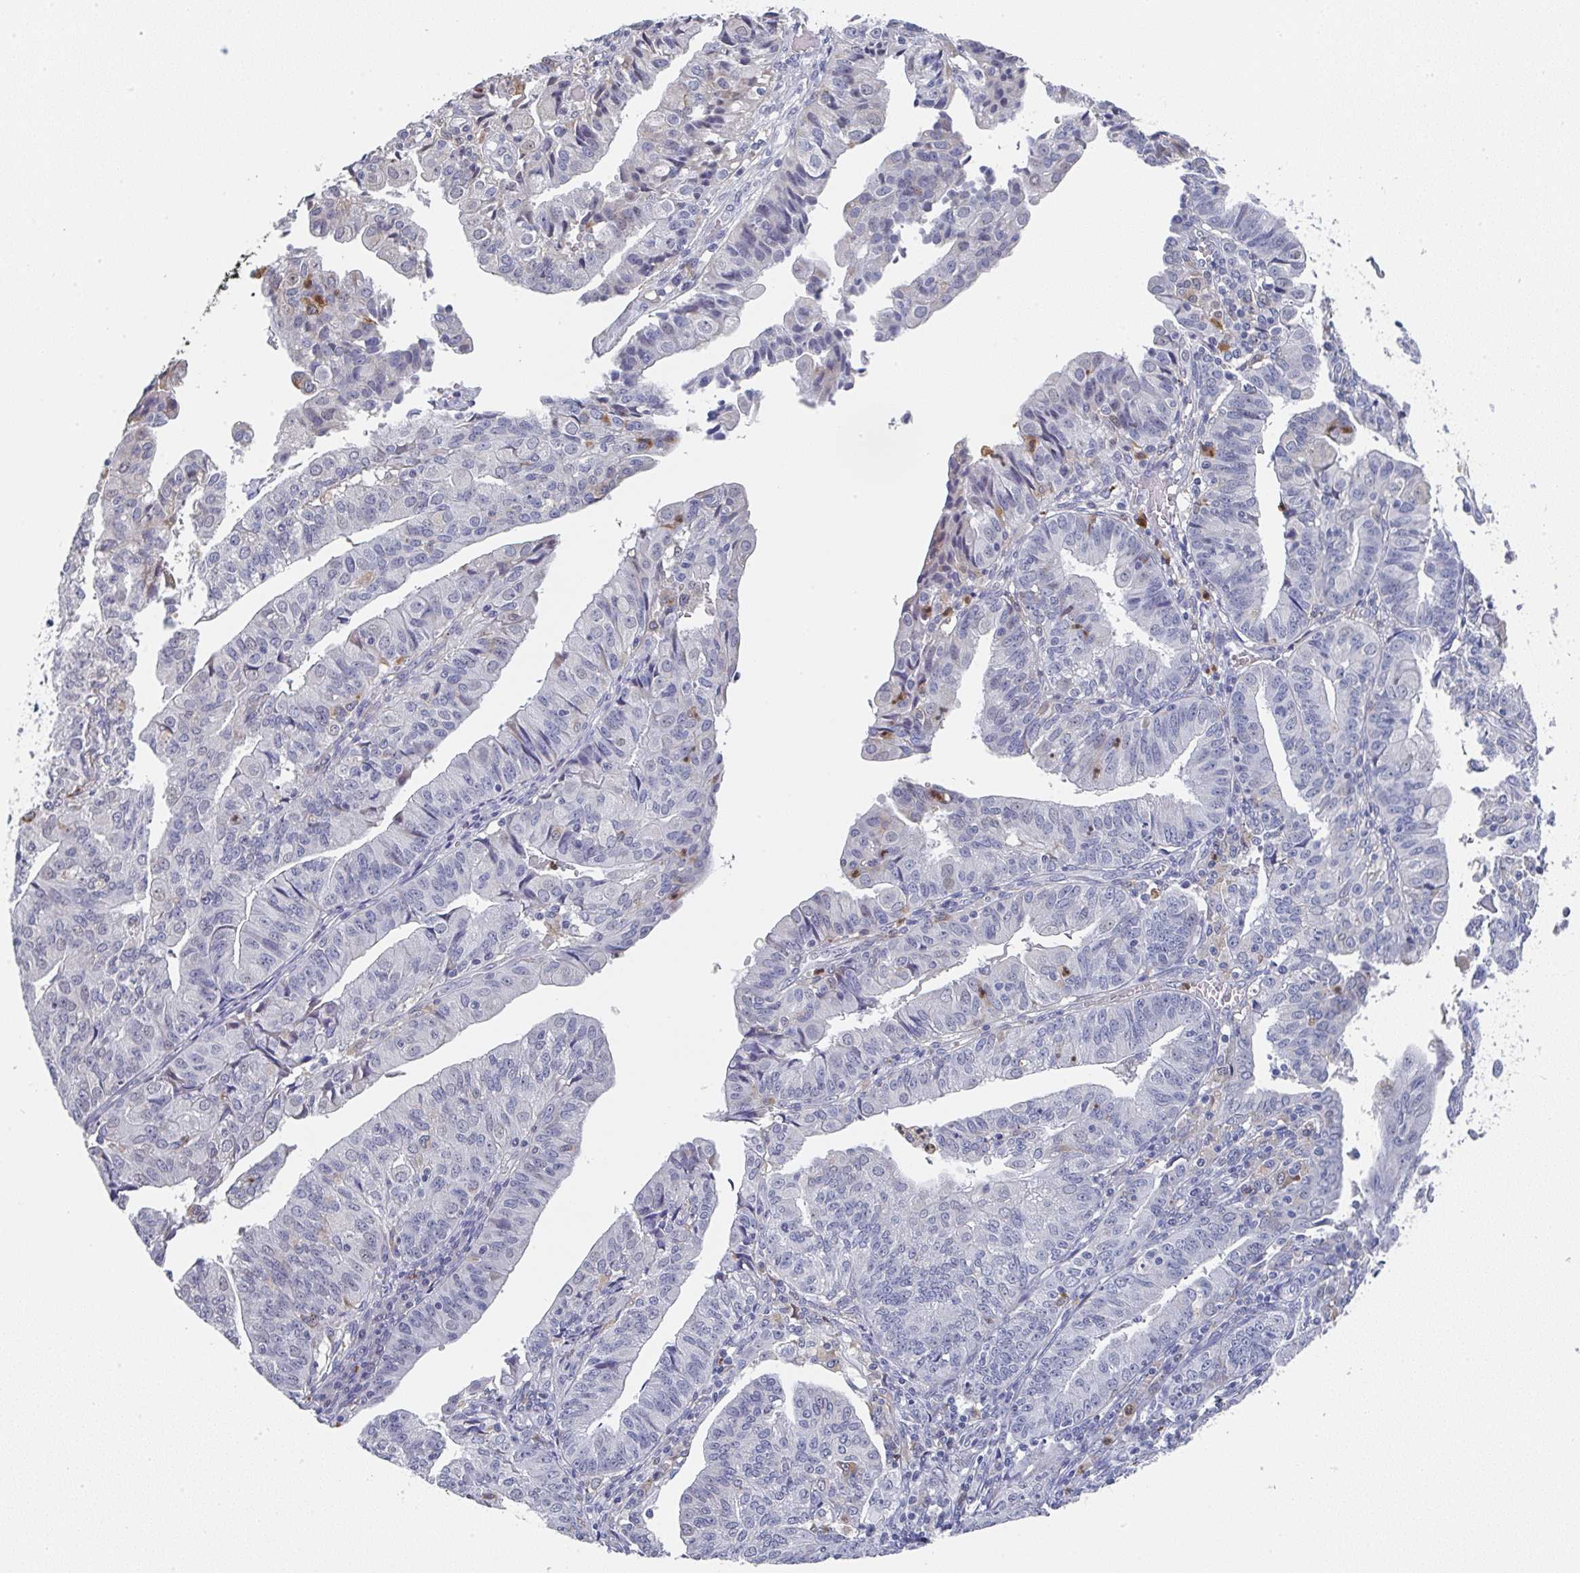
{"staining": {"intensity": "negative", "quantity": "none", "location": "none"}, "tissue": "endometrial cancer", "cell_type": "Tumor cells", "image_type": "cancer", "snomed": [{"axis": "morphology", "description": "Adenocarcinoma, NOS"}, {"axis": "topography", "description": "Endometrium"}], "caption": "The micrograph displays no staining of tumor cells in adenocarcinoma (endometrial). (Immunohistochemistry (ihc), brightfield microscopy, high magnification).", "gene": "NCF1", "patient": {"sex": "female", "age": 56}}